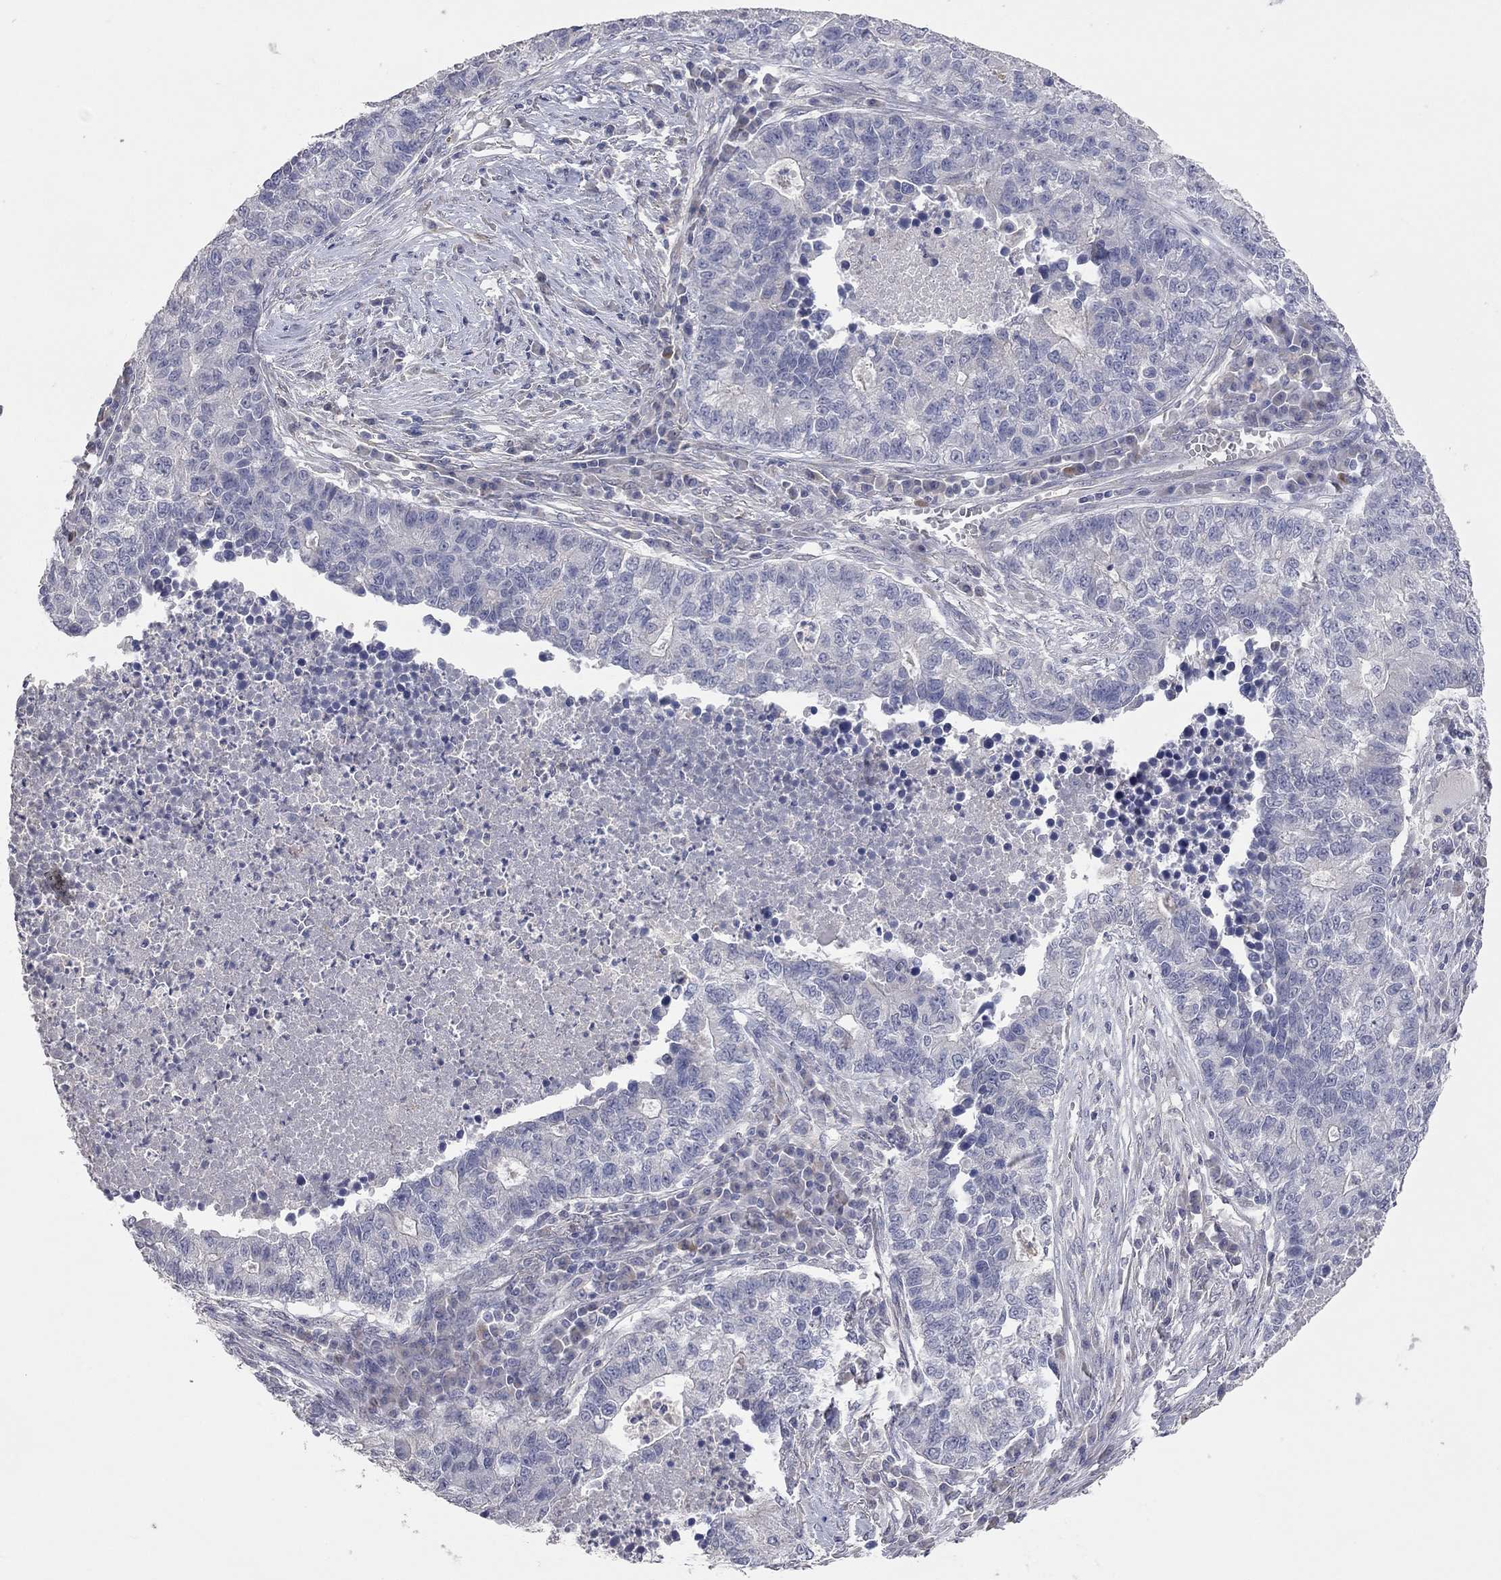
{"staining": {"intensity": "negative", "quantity": "none", "location": "none"}, "tissue": "lung cancer", "cell_type": "Tumor cells", "image_type": "cancer", "snomed": [{"axis": "morphology", "description": "Adenocarcinoma, NOS"}, {"axis": "topography", "description": "Lung"}], "caption": "The image displays no staining of tumor cells in lung cancer (adenocarcinoma).", "gene": "KCNB1", "patient": {"sex": "male", "age": 57}}